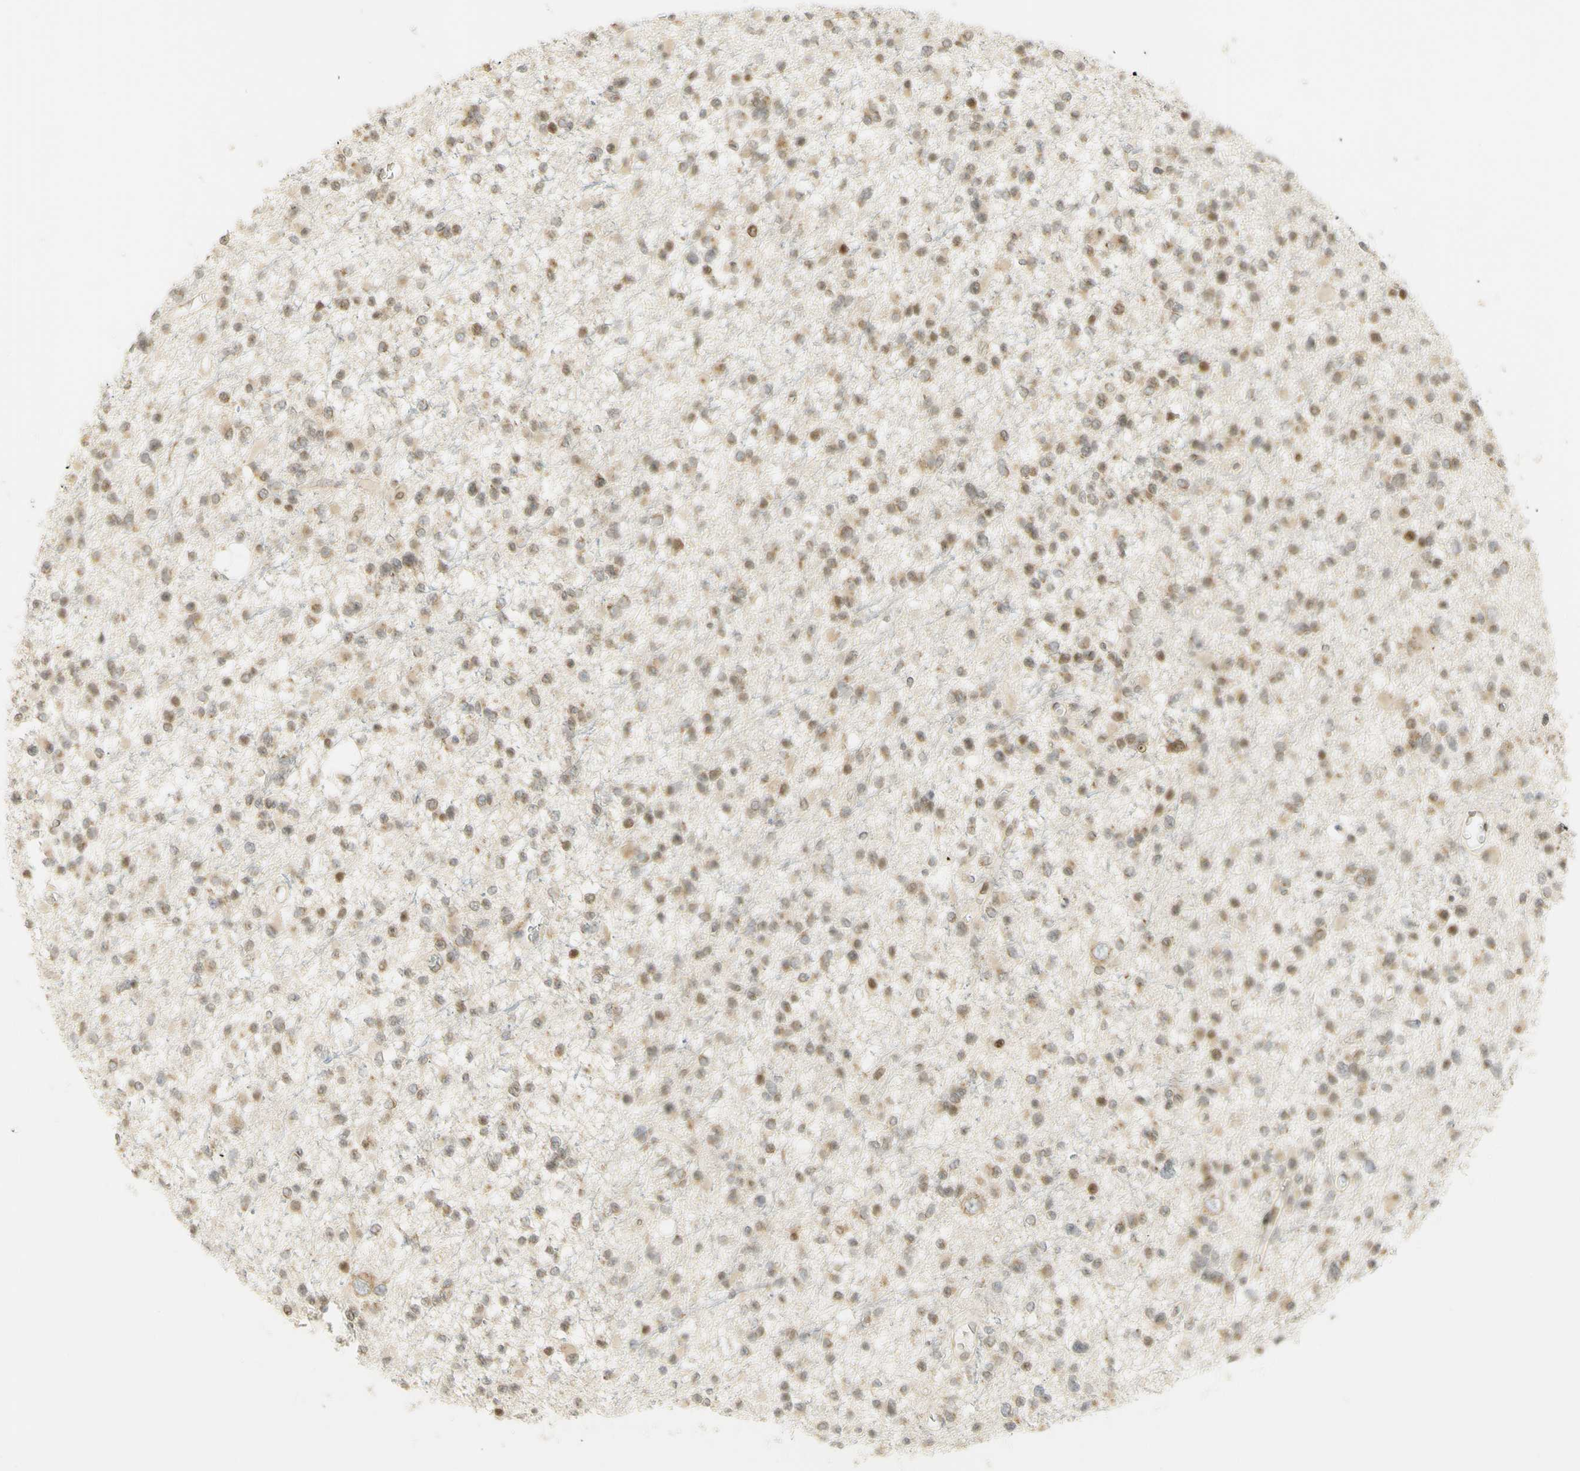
{"staining": {"intensity": "moderate", "quantity": ">75%", "location": "cytoplasmic/membranous,nuclear"}, "tissue": "glioma", "cell_type": "Tumor cells", "image_type": "cancer", "snomed": [{"axis": "morphology", "description": "Glioma, malignant, Low grade"}, {"axis": "topography", "description": "Brain"}], "caption": "Glioma stained for a protein (brown) reveals moderate cytoplasmic/membranous and nuclear positive positivity in about >75% of tumor cells.", "gene": "KIF11", "patient": {"sex": "female", "age": 22}}